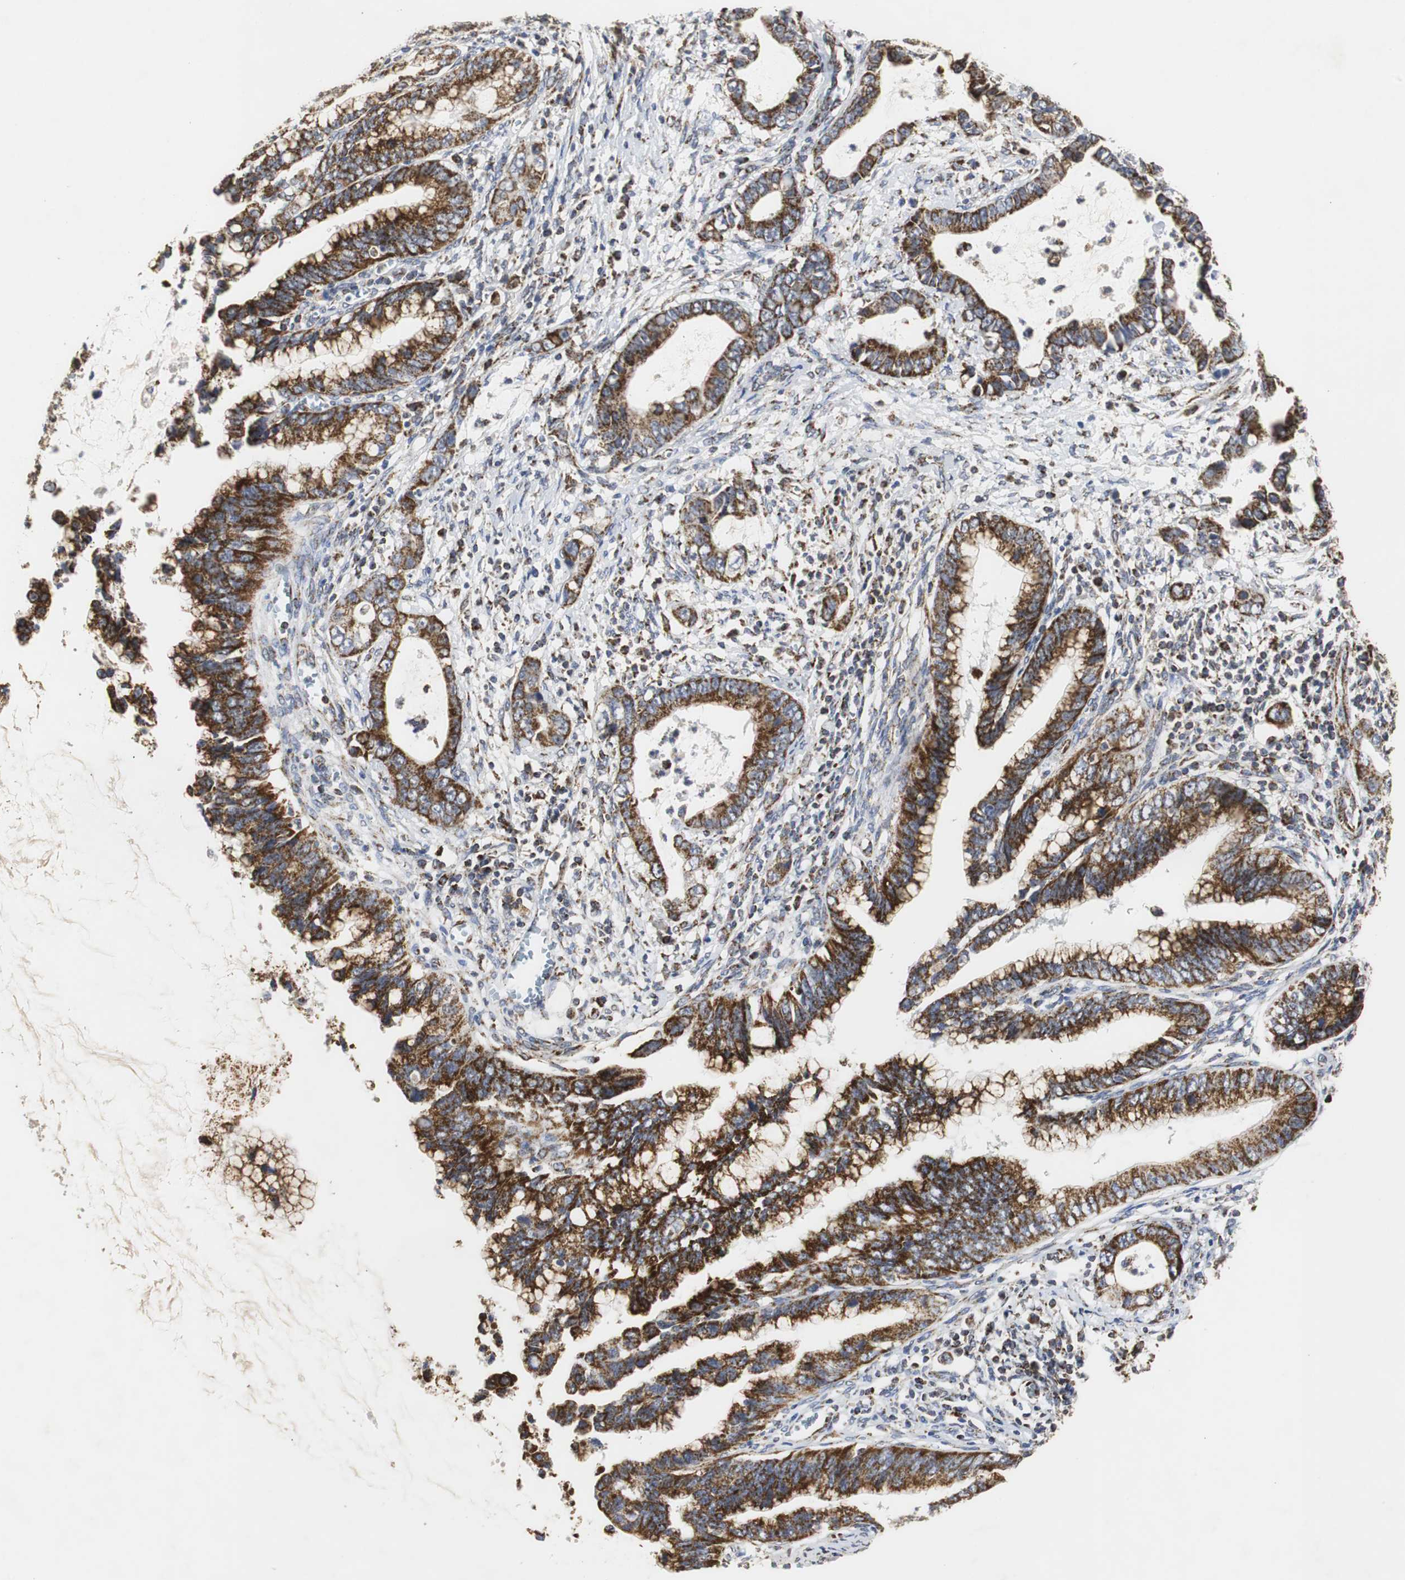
{"staining": {"intensity": "strong", "quantity": ">75%", "location": "cytoplasmic/membranous"}, "tissue": "cervical cancer", "cell_type": "Tumor cells", "image_type": "cancer", "snomed": [{"axis": "morphology", "description": "Adenocarcinoma, NOS"}, {"axis": "topography", "description": "Cervix"}], "caption": "Cervical cancer (adenocarcinoma) stained with immunohistochemistry shows strong cytoplasmic/membranous expression in approximately >75% of tumor cells.", "gene": "HSD17B10", "patient": {"sex": "female", "age": 44}}